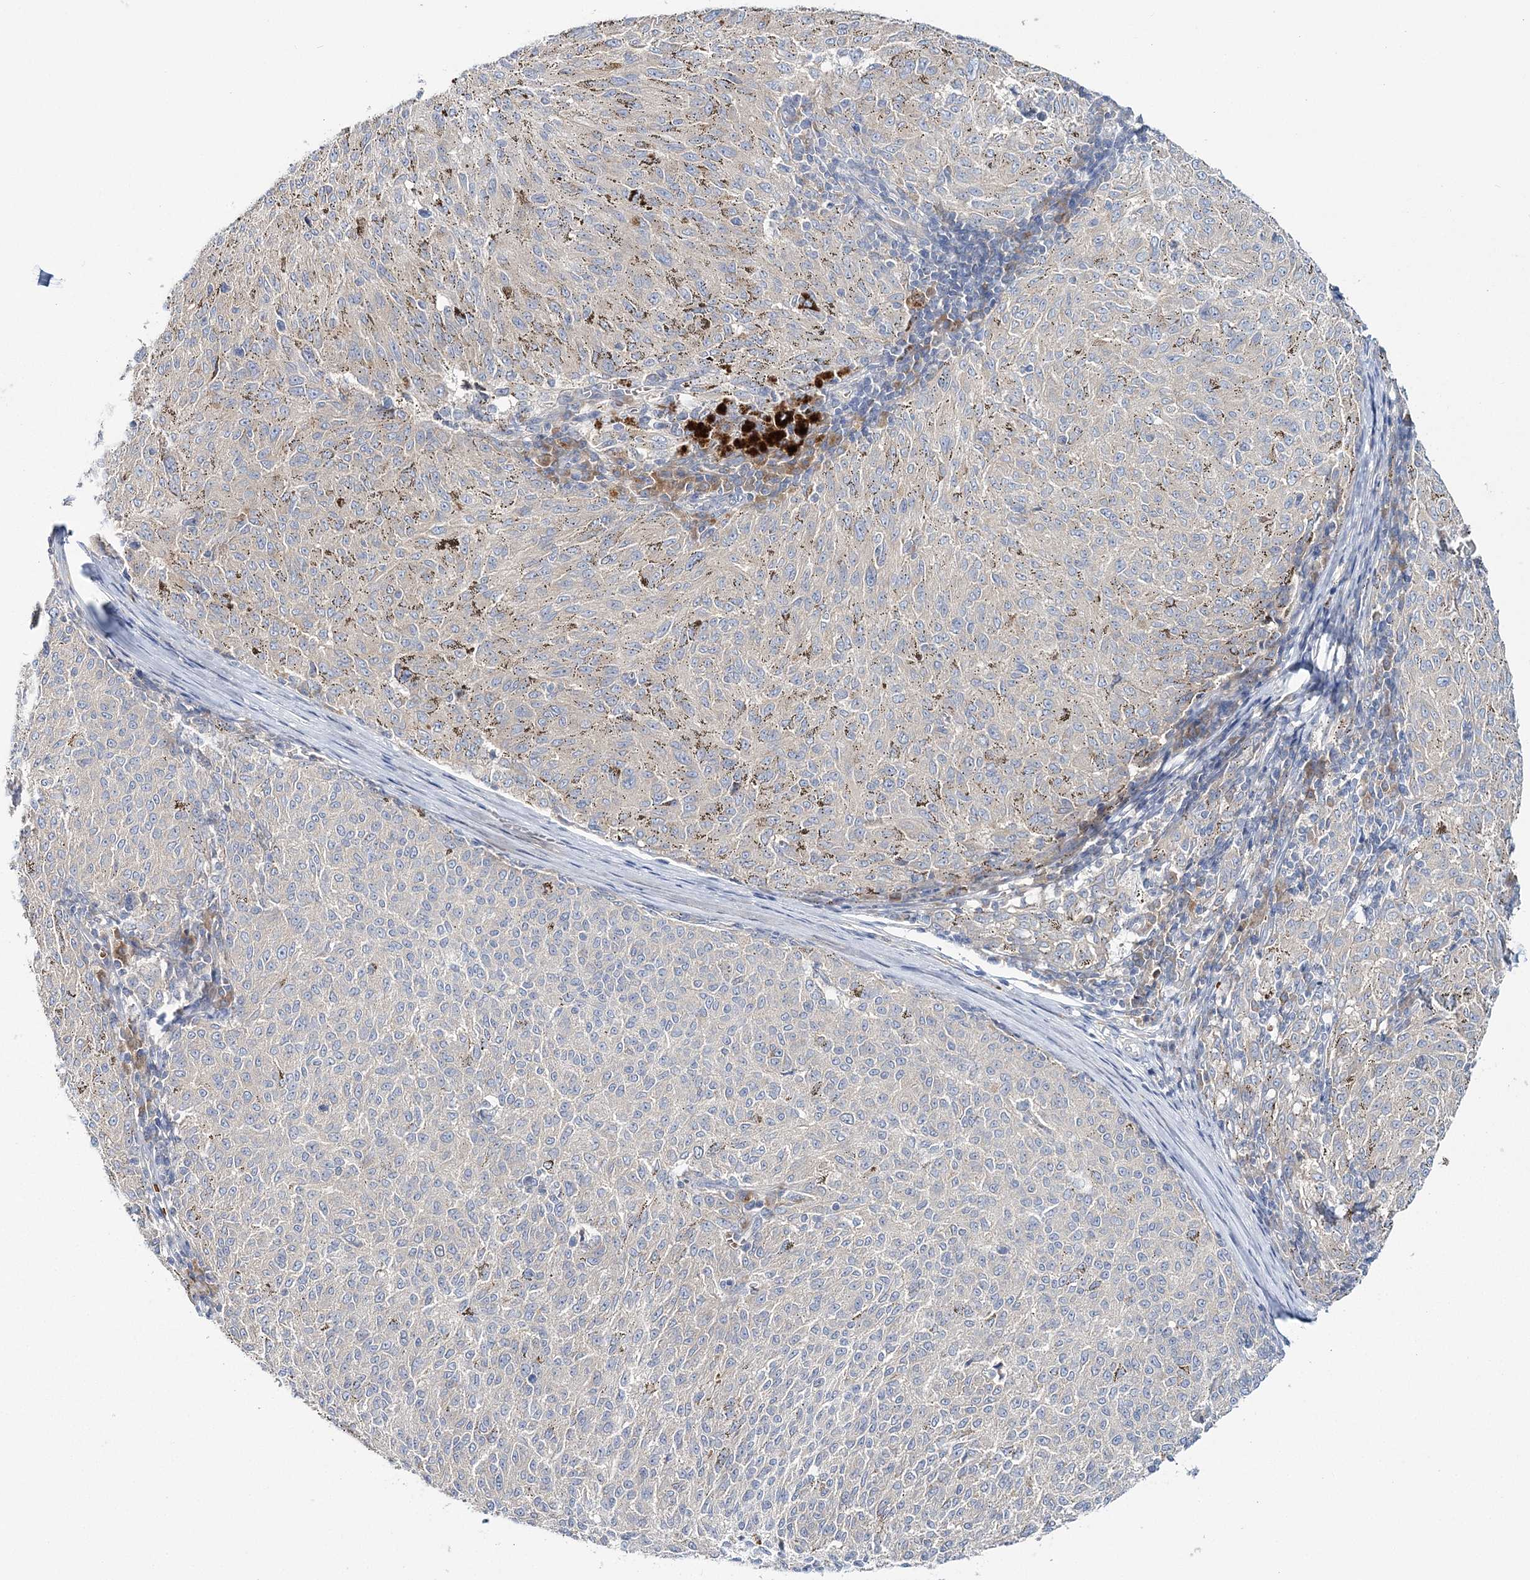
{"staining": {"intensity": "negative", "quantity": "none", "location": "none"}, "tissue": "melanoma", "cell_type": "Tumor cells", "image_type": "cancer", "snomed": [{"axis": "morphology", "description": "Malignant melanoma, NOS"}, {"axis": "topography", "description": "Skin"}], "caption": "The IHC histopathology image has no significant expression in tumor cells of melanoma tissue.", "gene": "ATP11B", "patient": {"sex": "female", "age": 72}}